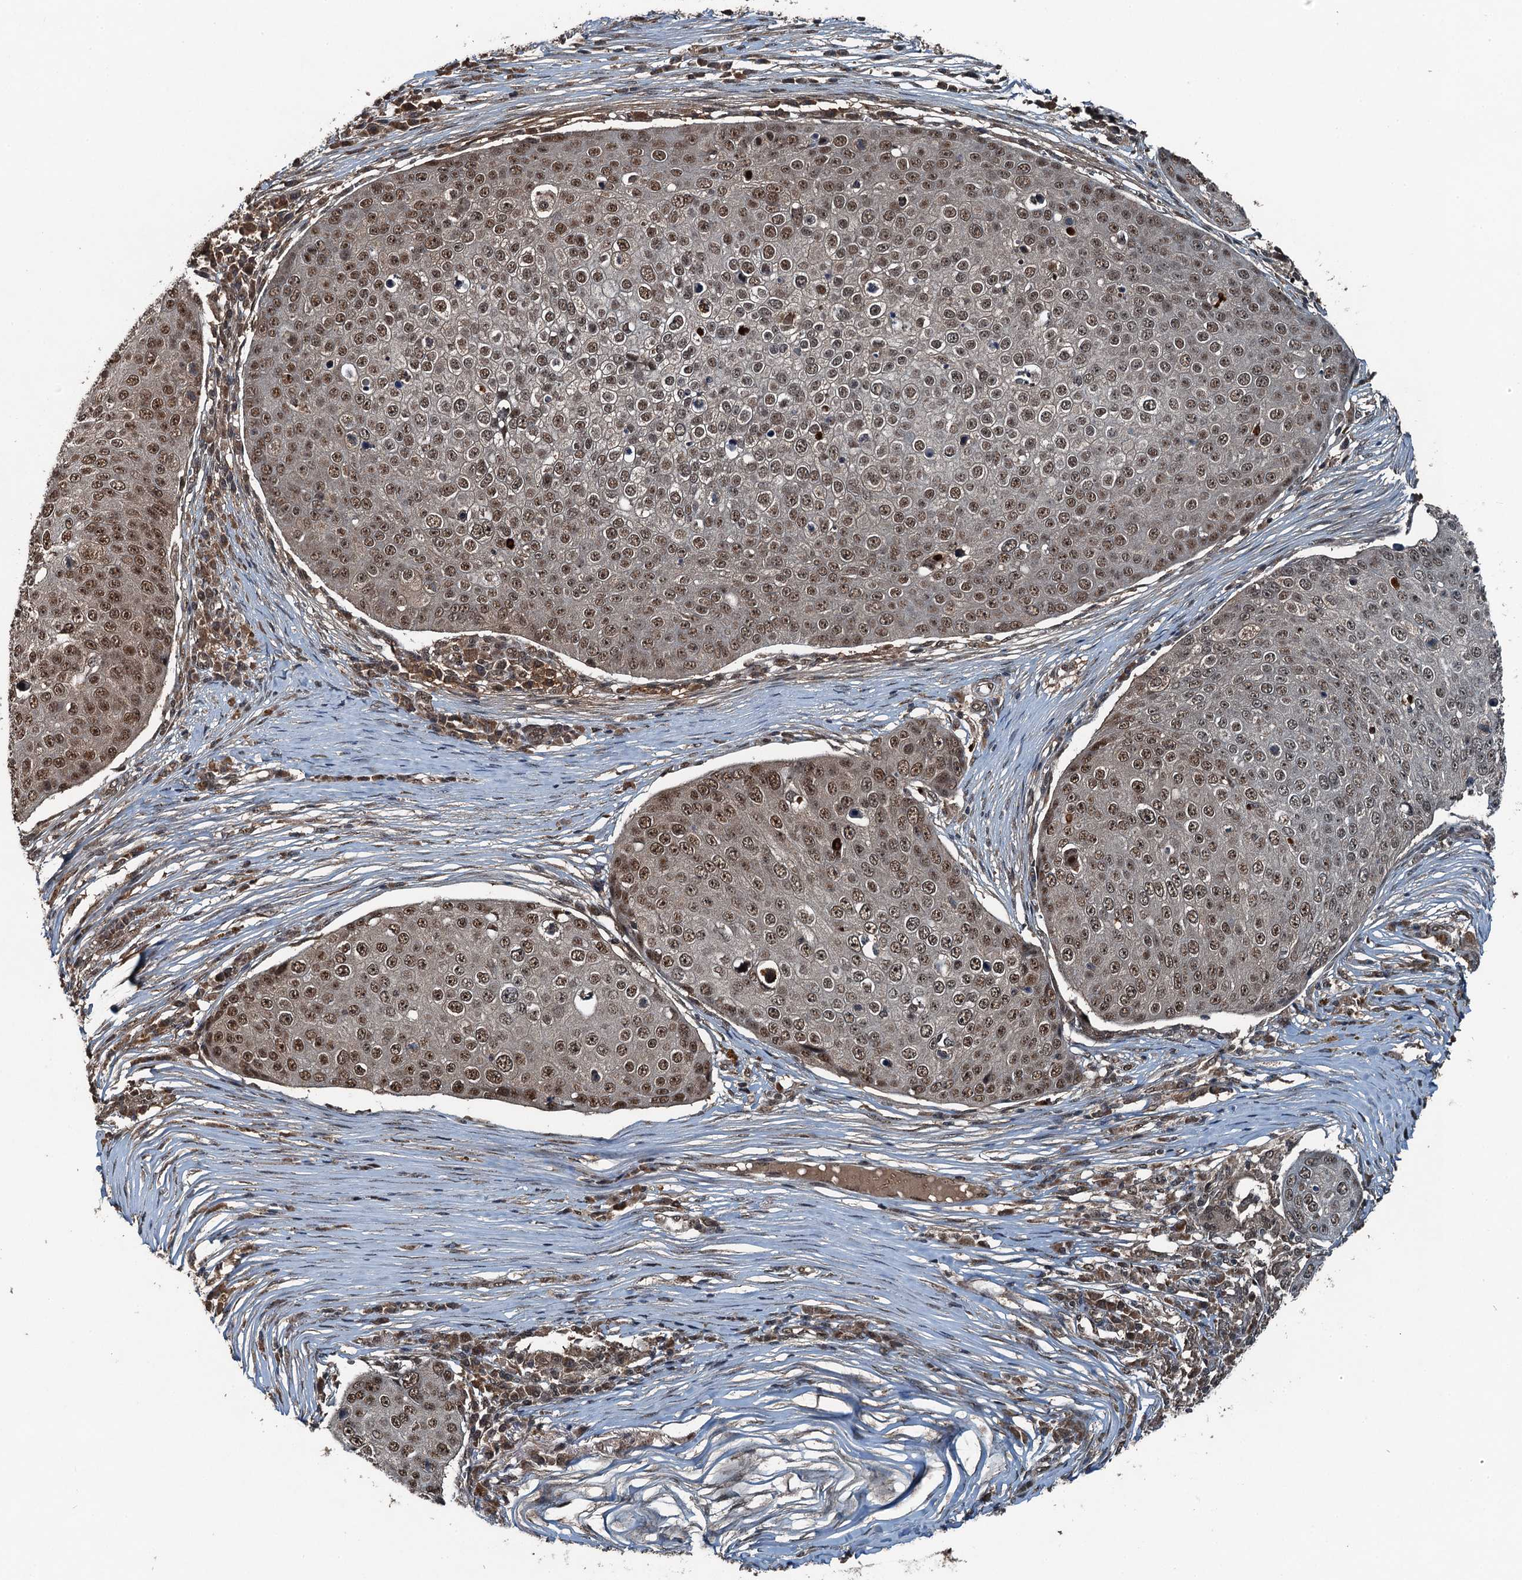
{"staining": {"intensity": "moderate", "quantity": ">75%", "location": "nuclear"}, "tissue": "skin cancer", "cell_type": "Tumor cells", "image_type": "cancer", "snomed": [{"axis": "morphology", "description": "Squamous cell carcinoma, NOS"}, {"axis": "topography", "description": "Skin"}], "caption": "Squamous cell carcinoma (skin) was stained to show a protein in brown. There is medium levels of moderate nuclear positivity in about >75% of tumor cells. (Stains: DAB in brown, nuclei in blue, Microscopy: brightfield microscopy at high magnification).", "gene": "UBXN6", "patient": {"sex": "male", "age": 71}}